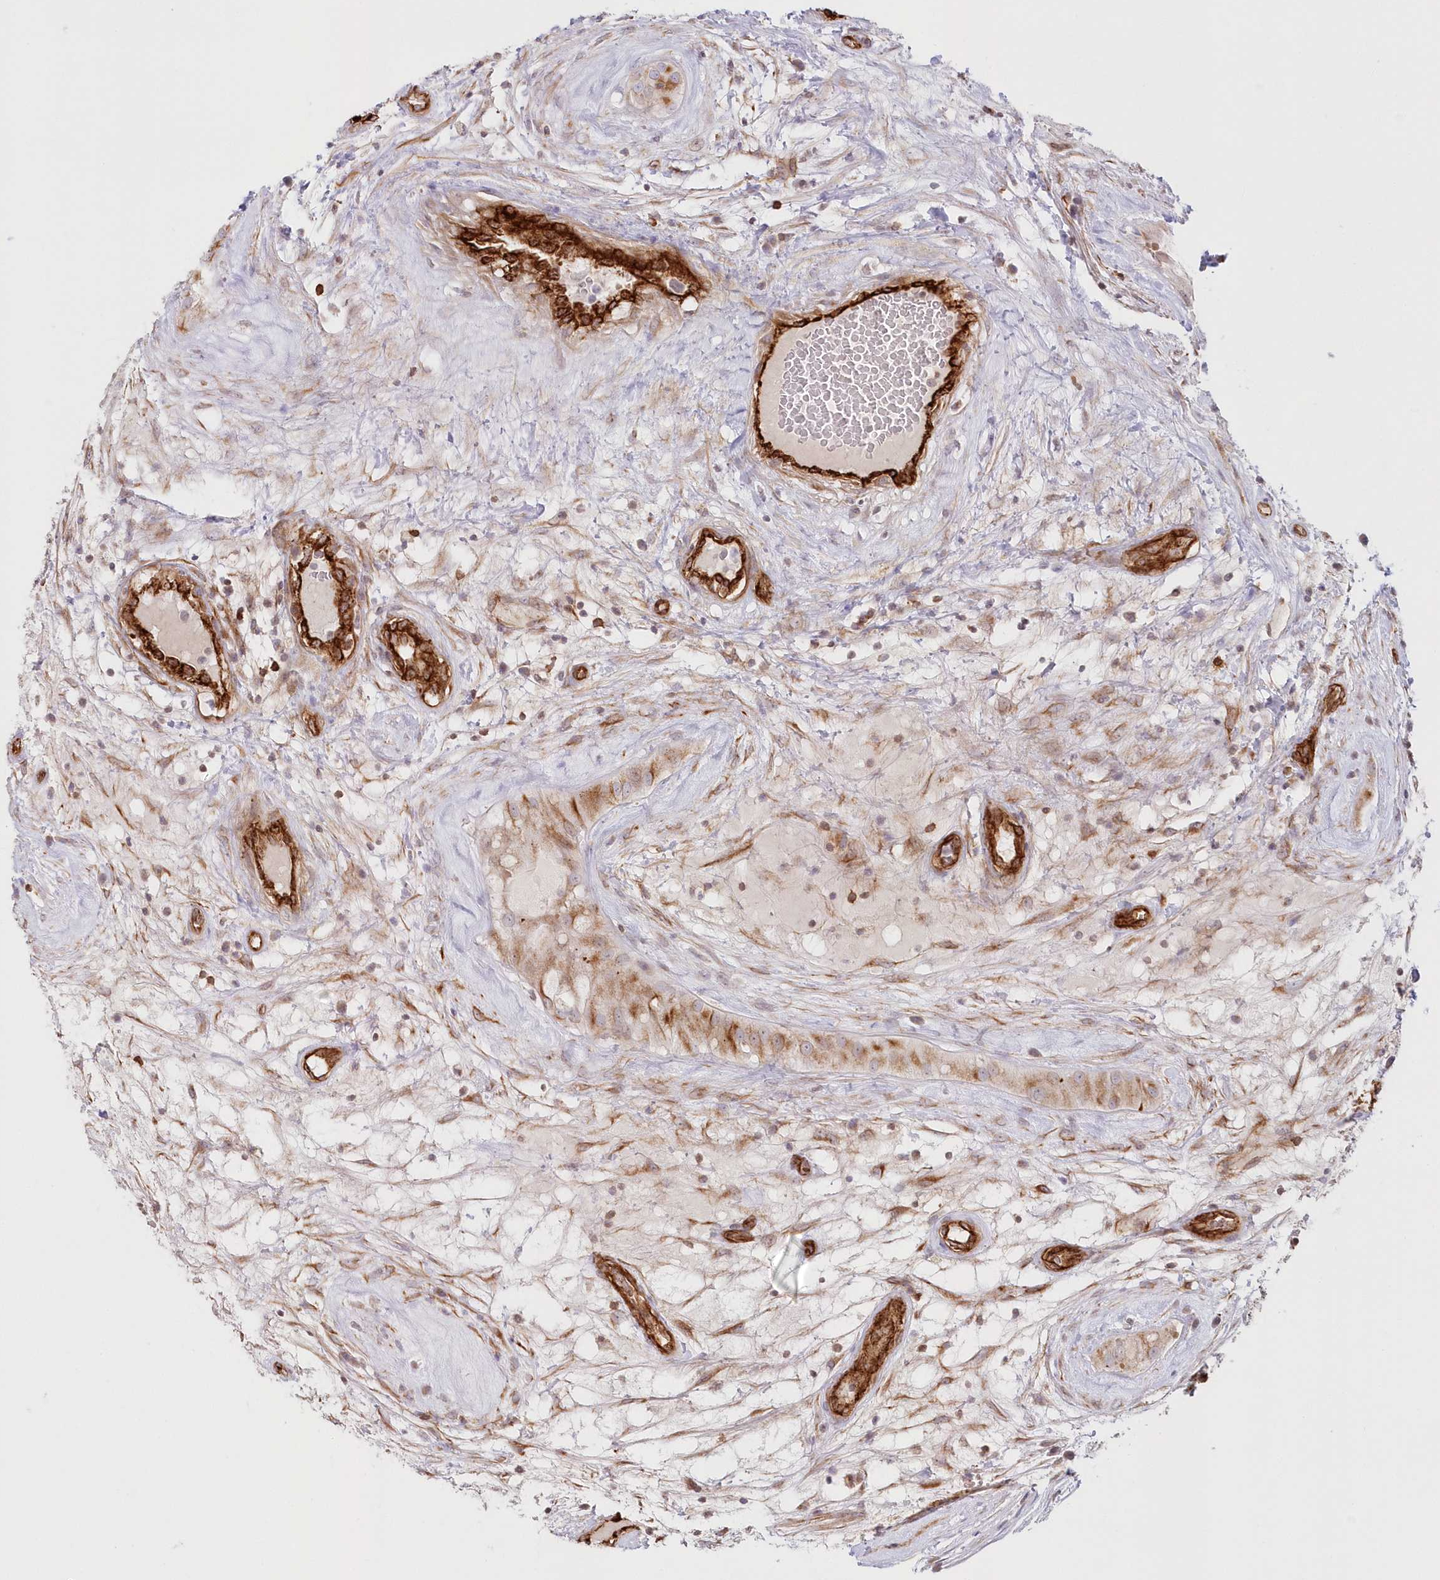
{"staining": {"intensity": "moderate", "quantity": "<25%", "location": "cytoplasmic/membranous"}, "tissue": "testis cancer", "cell_type": "Tumor cells", "image_type": "cancer", "snomed": [{"axis": "morphology", "description": "Seminoma, NOS"}, {"axis": "morphology", "description": "Carcinoma, Embryonal, NOS"}, {"axis": "topography", "description": "Testis"}], "caption": "Immunohistochemical staining of human testis embryonal carcinoma displays low levels of moderate cytoplasmic/membranous expression in approximately <25% of tumor cells. Using DAB (3,3'-diaminobenzidine) (brown) and hematoxylin (blue) stains, captured at high magnification using brightfield microscopy.", "gene": "AFAP1L2", "patient": {"sex": "male", "age": 28}}